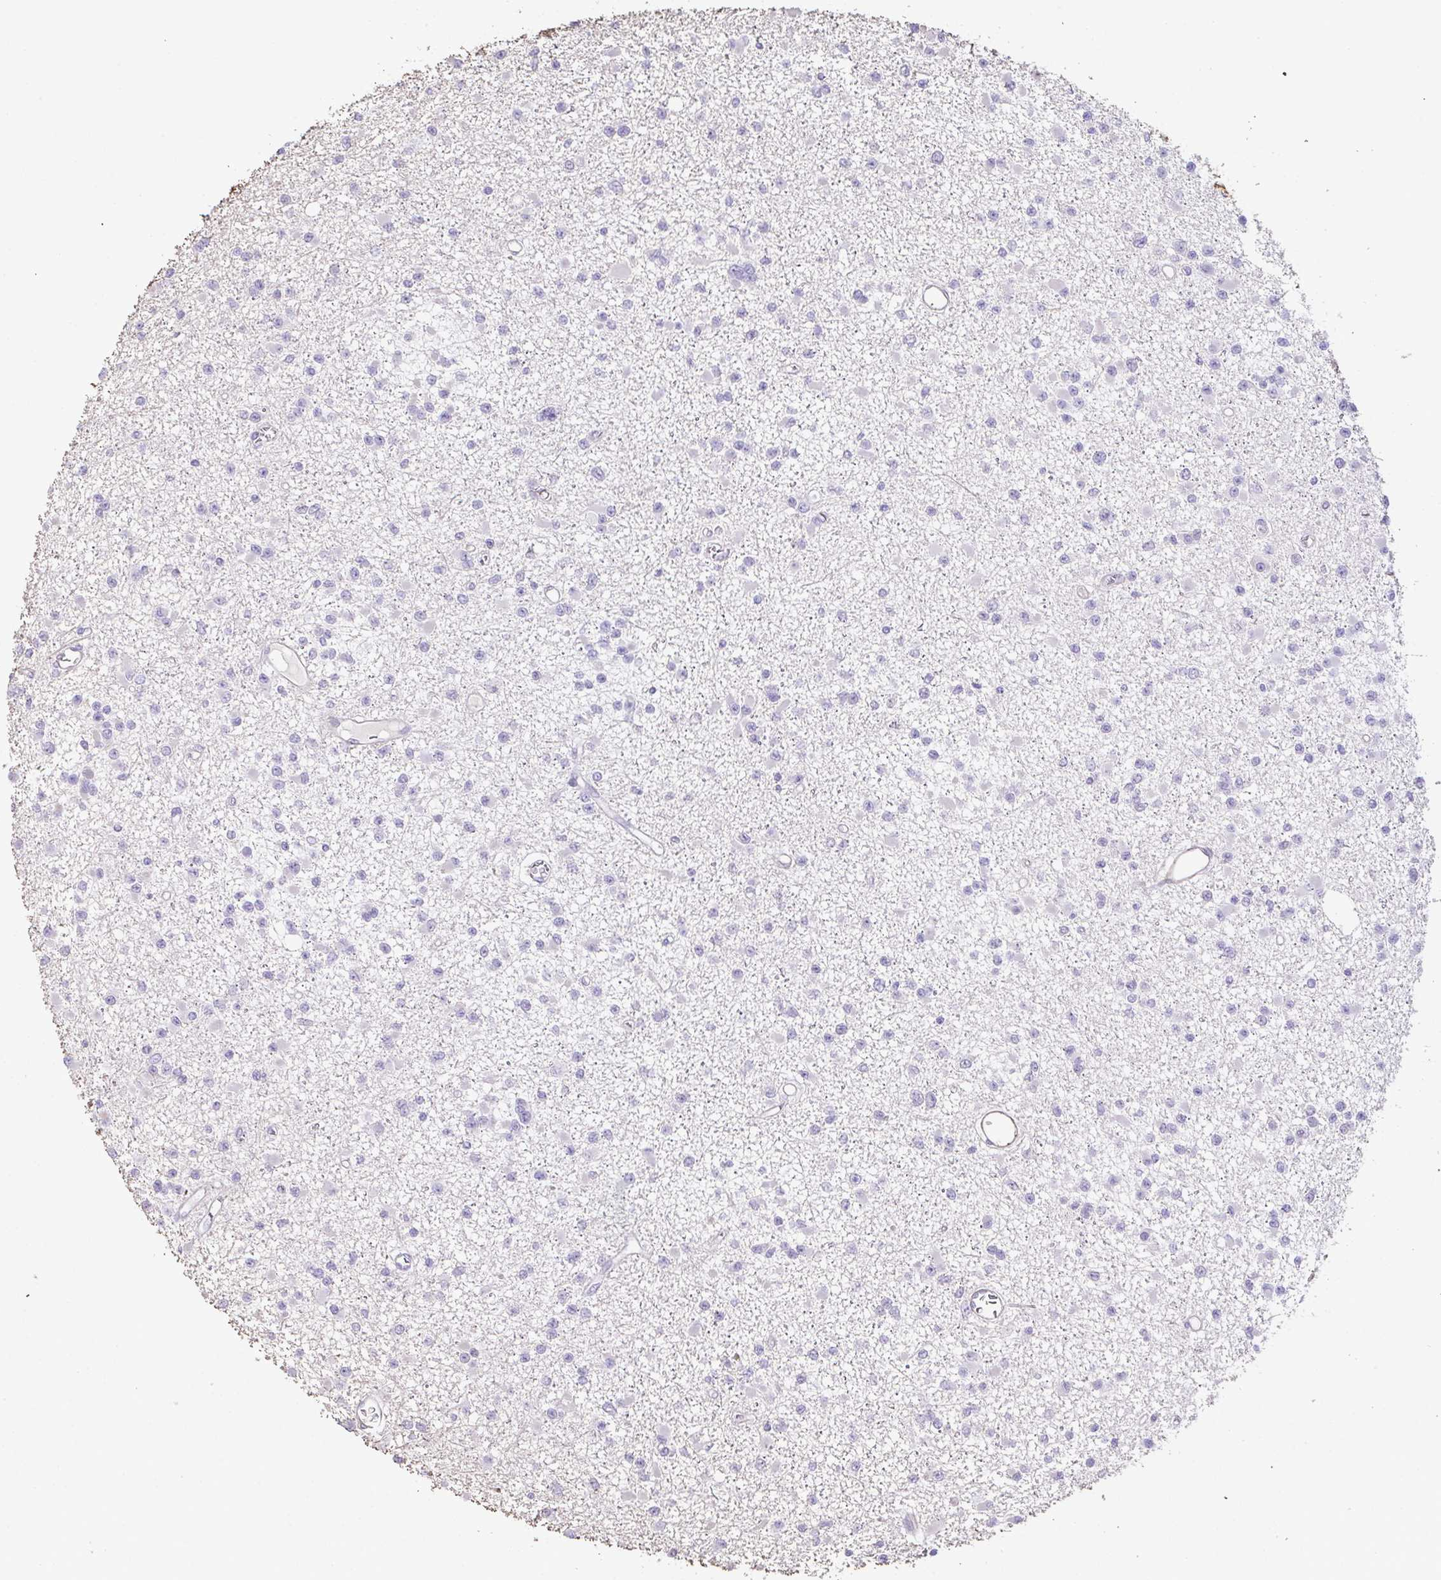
{"staining": {"intensity": "negative", "quantity": "none", "location": "none"}, "tissue": "glioma", "cell_type": "Tumor cells", "image_type": "cancer", "snomed": [{"axis": "morphology", "description": "Glioma, malignant, Low grade"}, {"axis": "topography", "description": "Brain"}], "caption": "Tumor cells show no significant staining in glioma.", "gene": "FBXO34", "patient": {"sex": "female", "age": 22}}